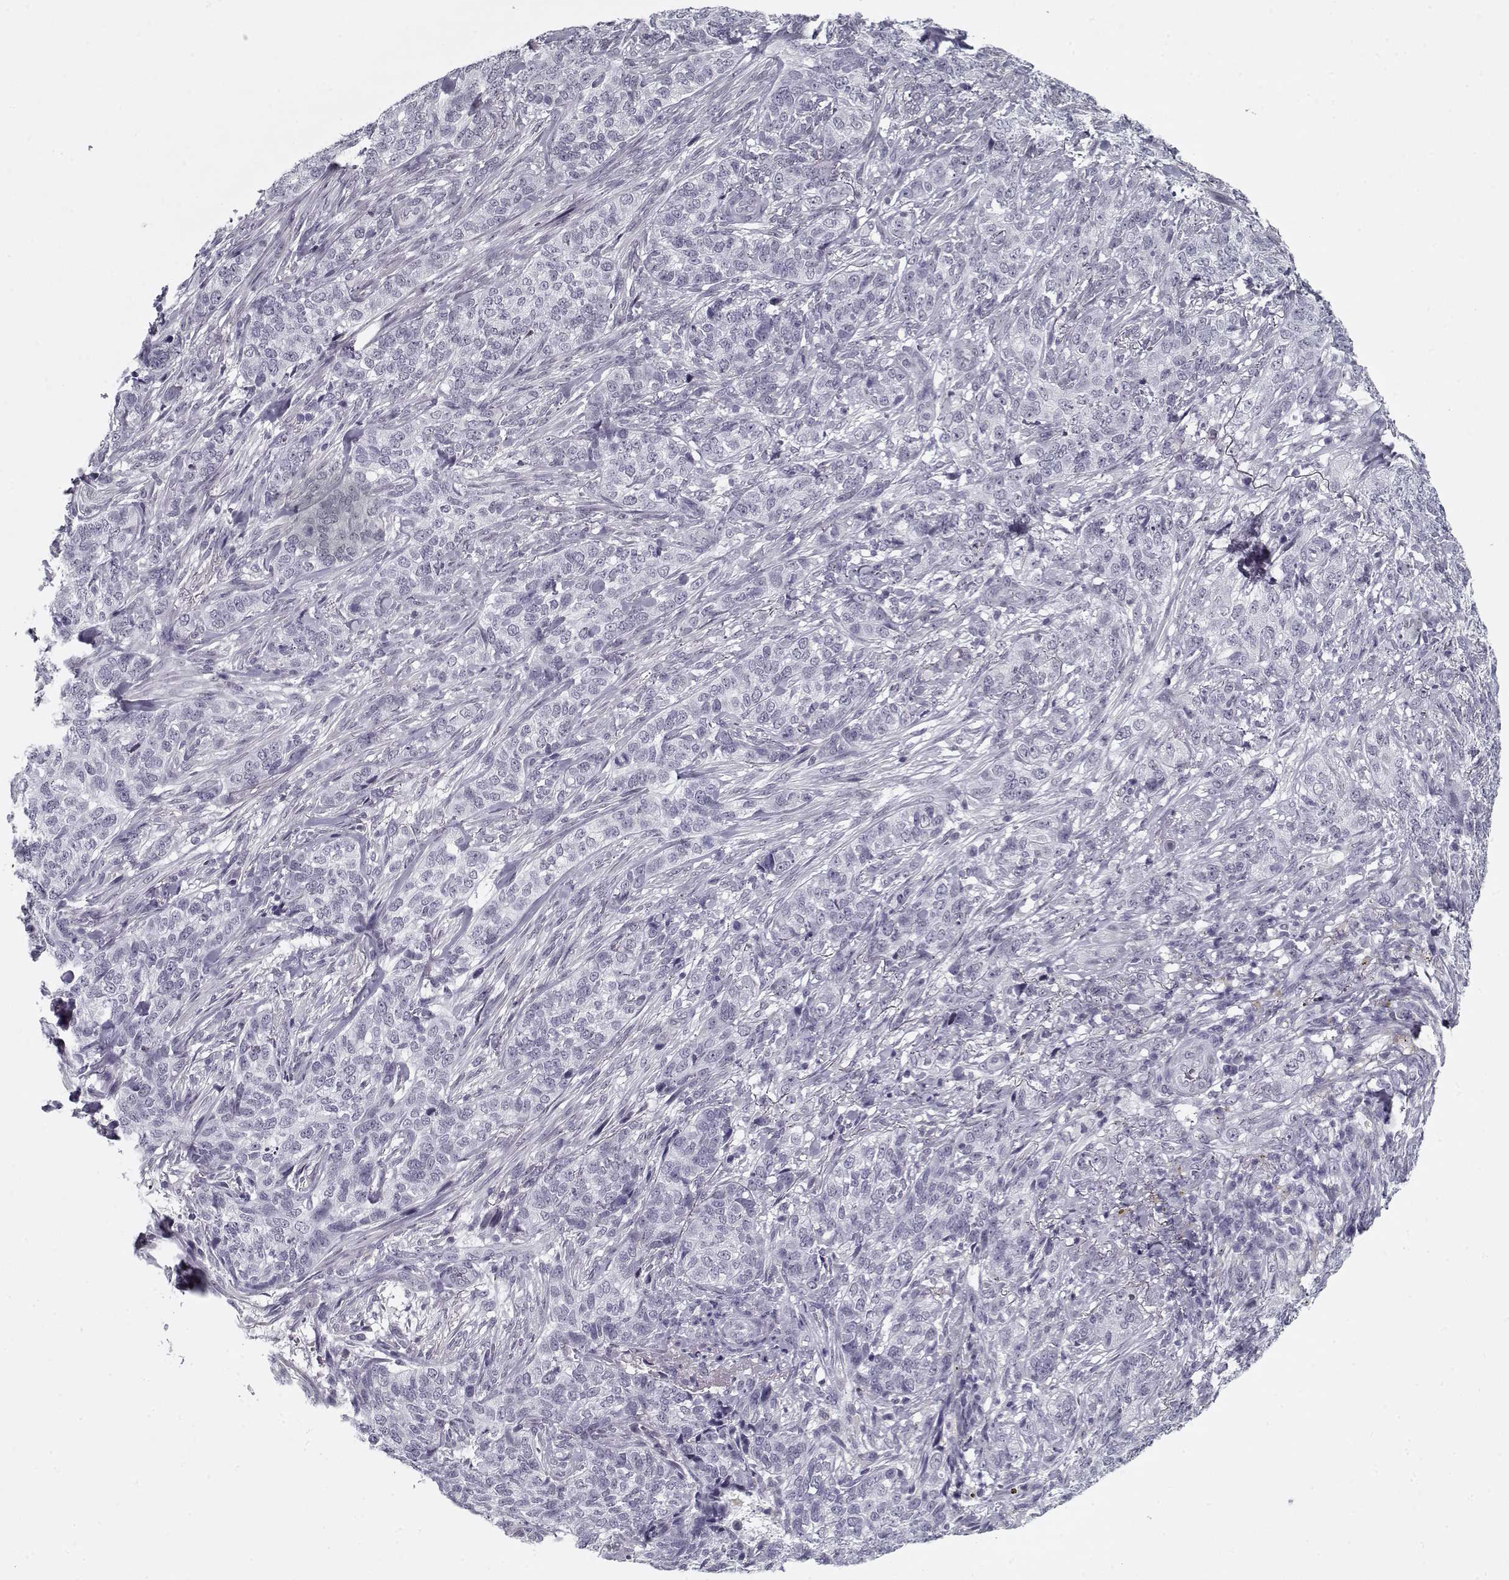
{"staining": {"intensity": "negative", "quantity": "none", "location": "none"}, "tissue": "skin cancer", "cell_type": "Tumor cells", "image_type": "cancer", "snomed": [{"axis": "morphology", "description": "Basal cell carcinoma"}, {"axis": "topography", "description": "Skin"}], "caption": "IHC photomicrograph of human skin cancer stained for a protein (brown), which demonstrates no staining in tumor cells. (IHC, brightfield microscopy, high magnification).", "gene": "SPACA9", "patient": {"sex": "female", "age": 69}}